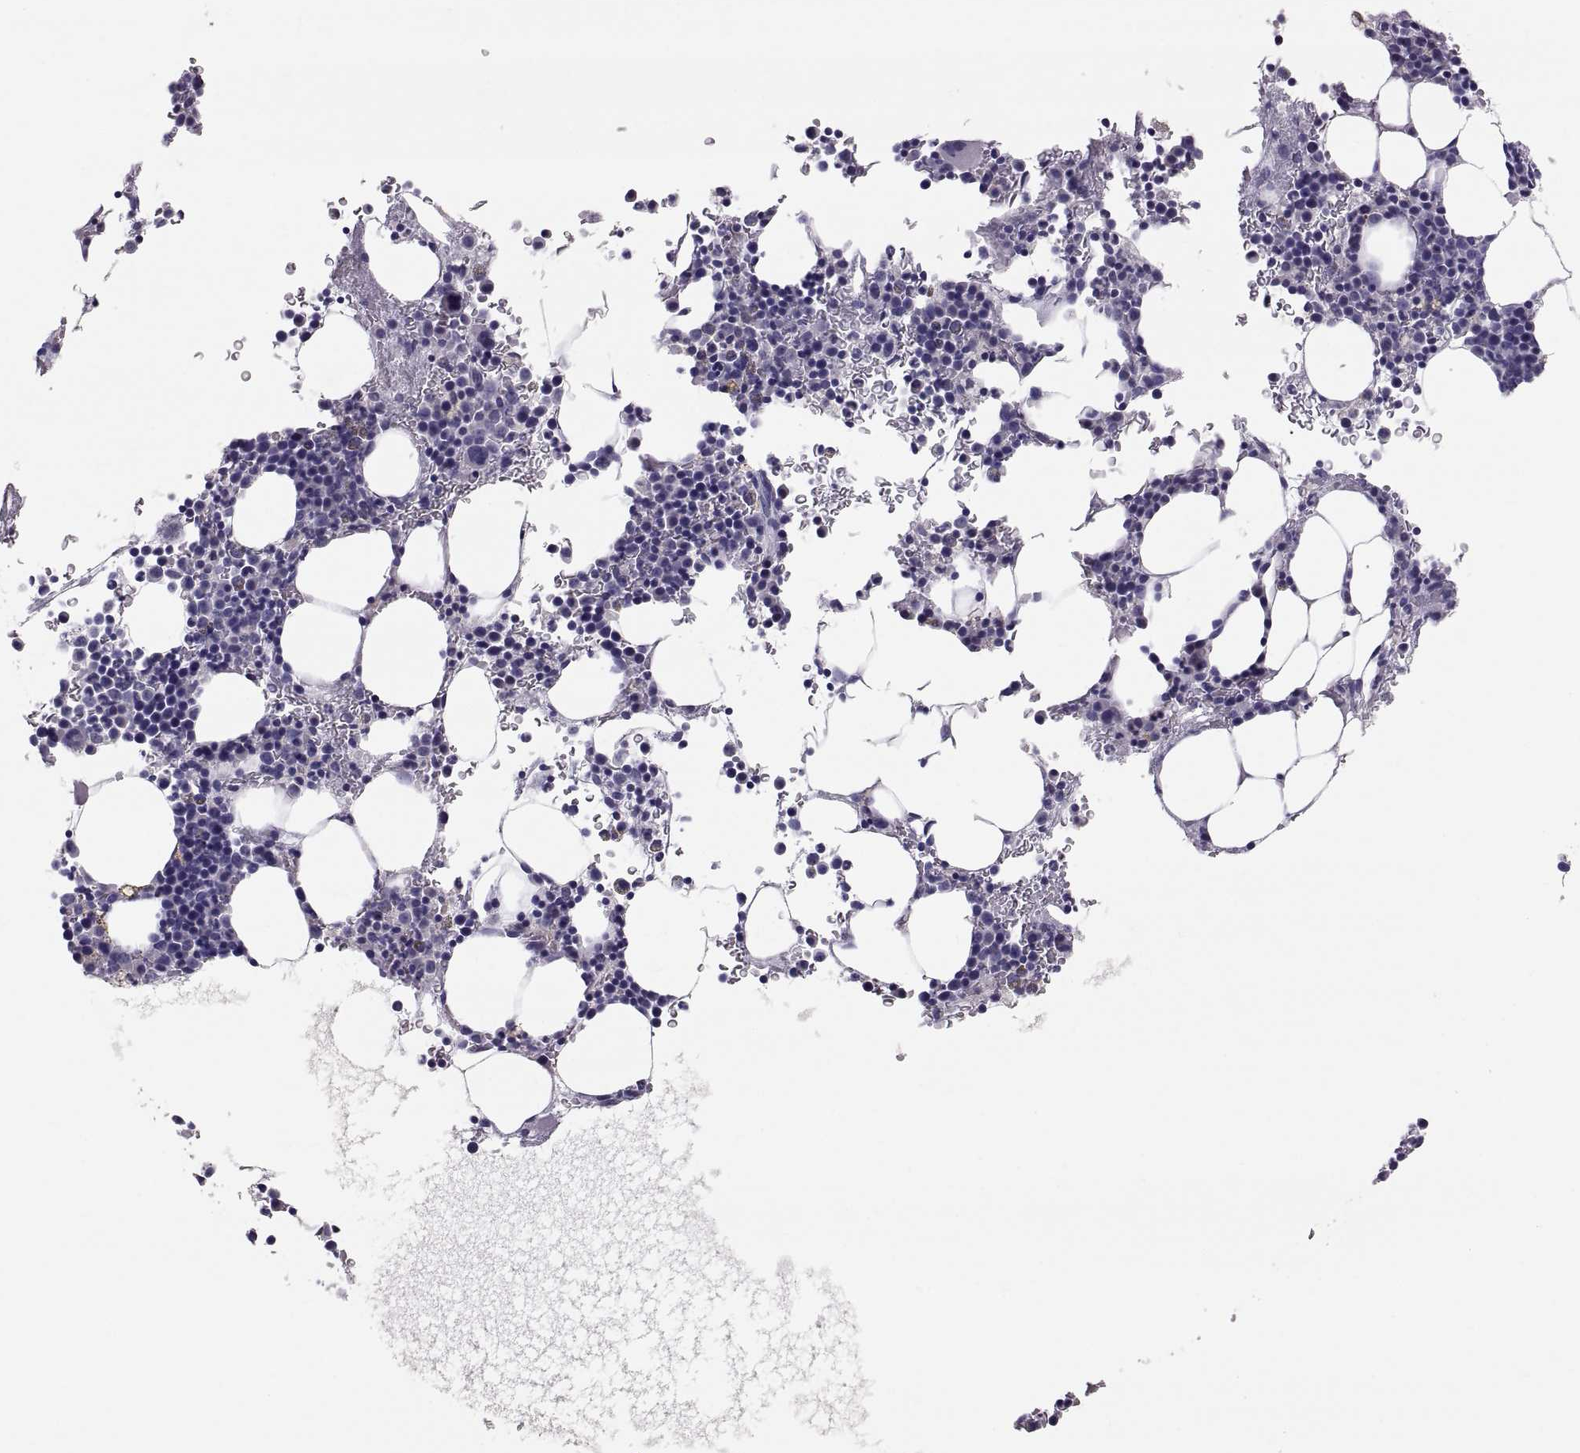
{"staining": {"intensity": "negative", "quantity": "none", "location": "none"}, "tissue": "bone marrow", "cell_type": "Hematopoietic cells", "image_type": "normal", "snomed": [{"axis": "morphology", "description": "Normal tissue, NOS"}, {"axis": "topography", "description": "Bone marrow"}], "caption": "This is an IHC photomicrograph of unremarkable human bone marrow. There is no positivity in hematopoietic cells.", "gene": "PTN", "patient": {"sex": "male", "age": 77}}